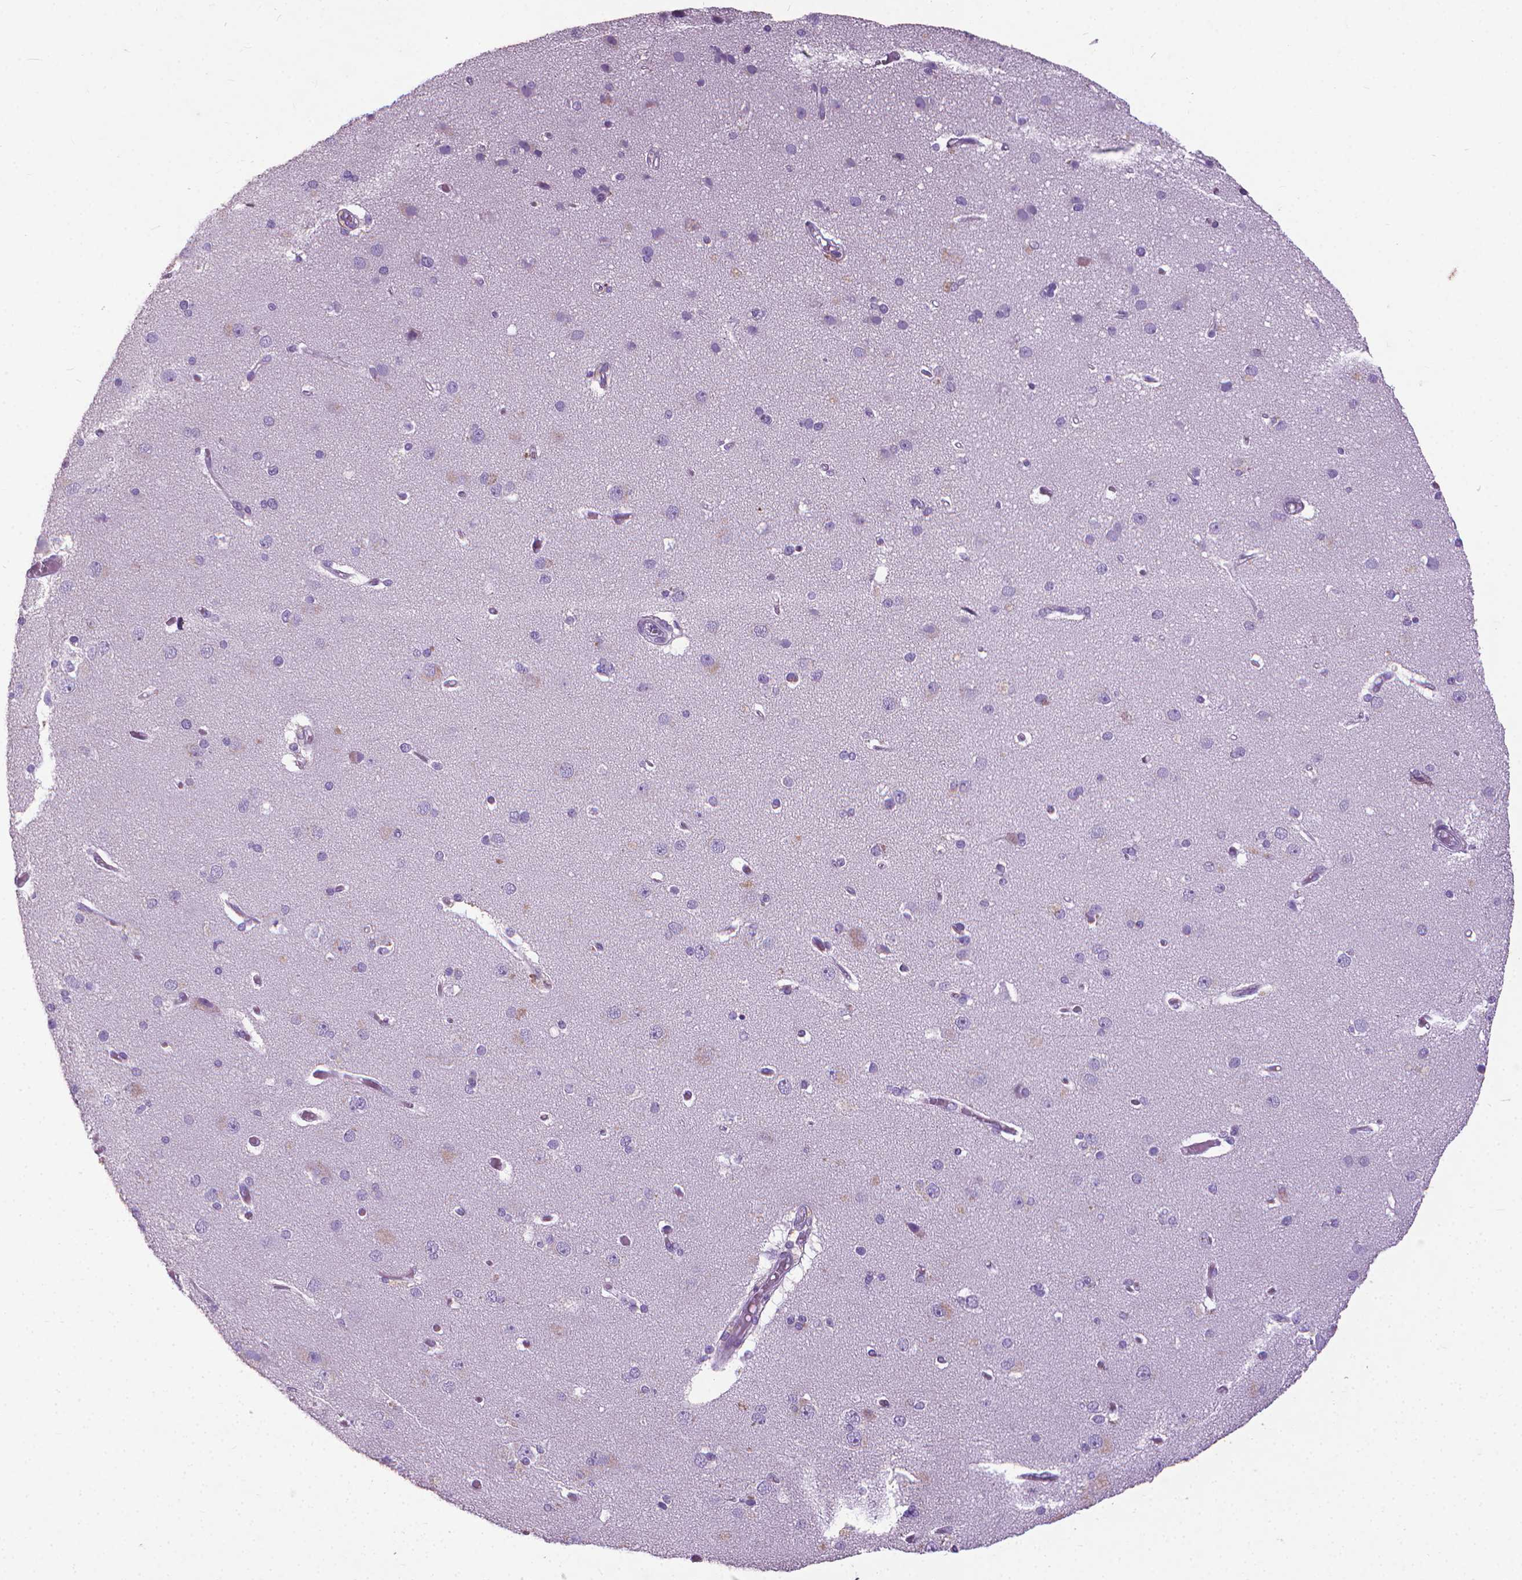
{"staining": {"intensity": "negative", "quantity": "none", "location": "none"}, "tissue": "cerebral cortex", "cell_type": "Endothelial cells", "image_type": "normal", "snomed": [{"axis": "morphology", "description": "Normal tissue, NOS"}, {"axis": "morphology", "description": "Glioma, malignant, High grade"}, {"axis": "topography", "description": "Cerebral cortex"}], "caption": "This is an immunohistochemistry image of unremarkable cerebral cortex. There is no expression in endothelial cells.", "gene": "KRT5", "patient": {"sex": "male", "age": 71}}